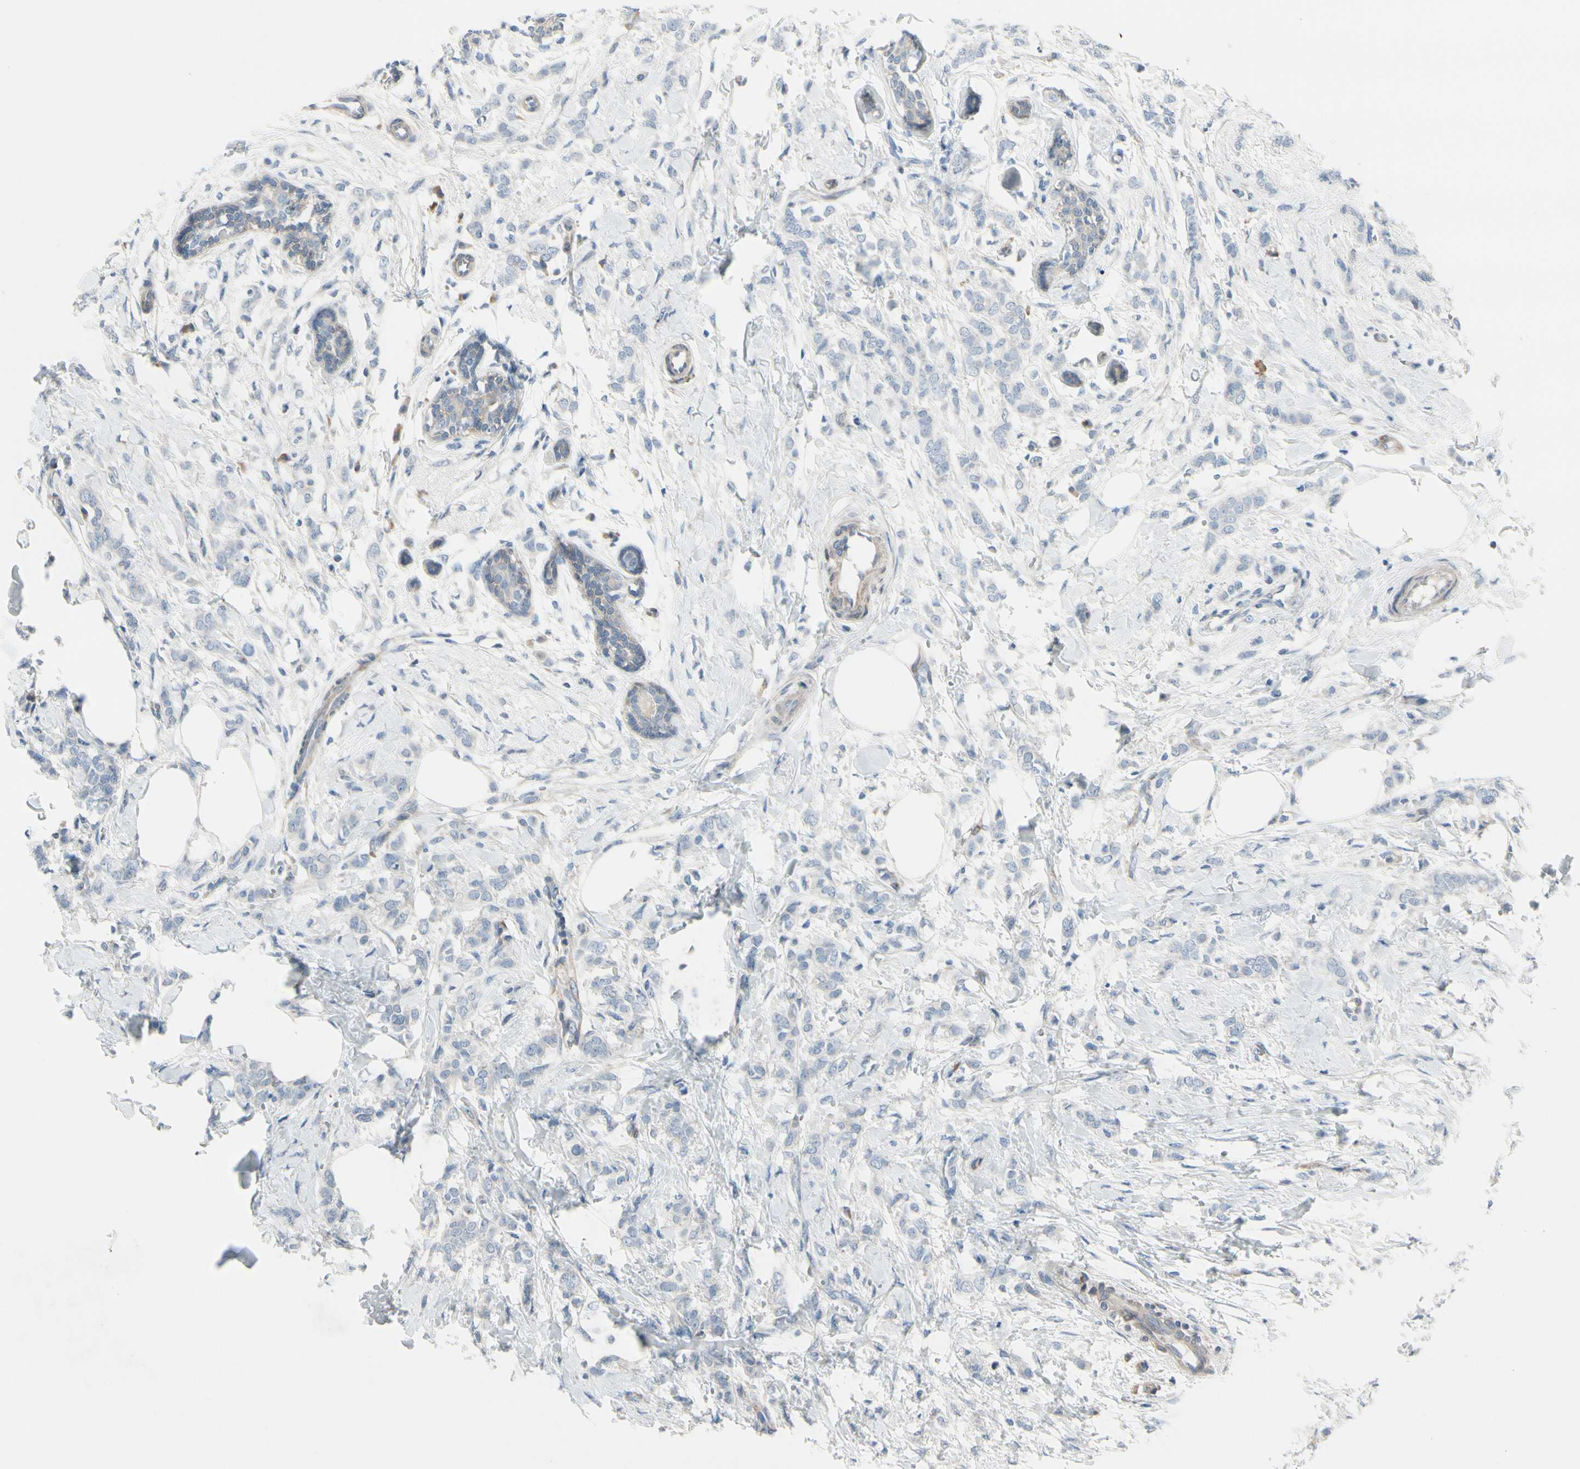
{"staining": {"intensity": "negative", "quantity": "none", "location": "none"}, "tissue": "breast cancer", "cell_type": "Tumor cells", "image_type": "cancer", "snomed": [{"axis": "morphology", "description": "Lobular carcinoma, in situ"}, {"axis": "morphology", "description": "Lobular carcinoma"}, {"axis": "topography", "description": "Breast"}], "caption": "DAB (3,3'-diaminobenzidine) immunohistochemical staining of breast cancer (lobular carcinoma in situ) reveals no significant expression in tumor cells.", "gene": "MAP2", "patient": {"sex": "female", "age": 41}}